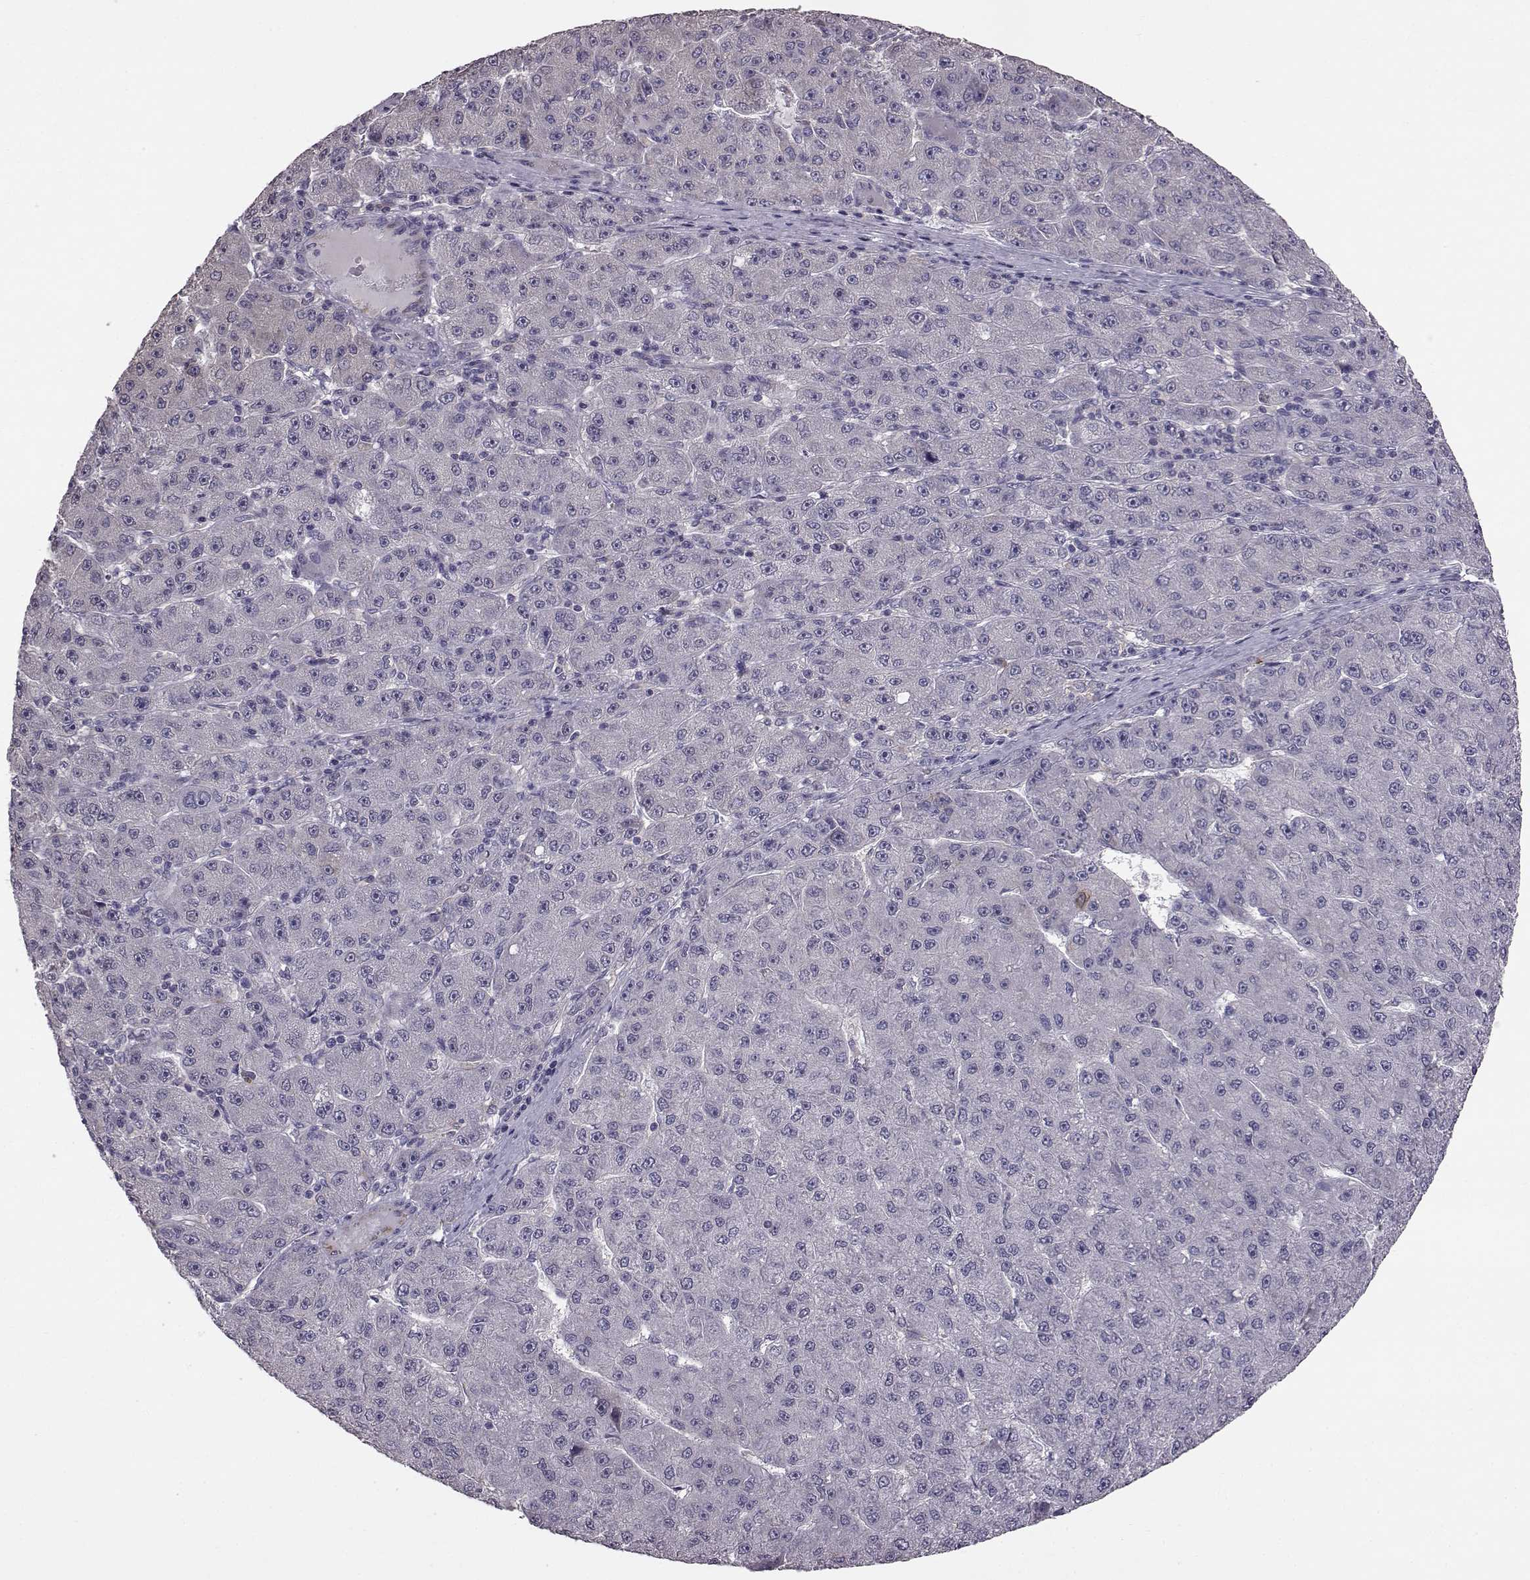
{"staining": {"intensity": "negative", "quantity": "none", "location": "none"}, "tissue": "liver cancer", "cell_type": "Tumor cells", "image_type": "cancer", "snomed": [{"axis": "morphology", "description": "Carcinoma, Hepatocellular, NOS"}, {"axis": "topography", "description": "Liver"}], "caption": "The immunohistochemistry (IHC) photomicrograph has no significant expression in tumor cells of hepatocellular carcinoma (liver) tissue.", "gene": "ADGRG2", "patient": {"sex": "male", "age": 67}}